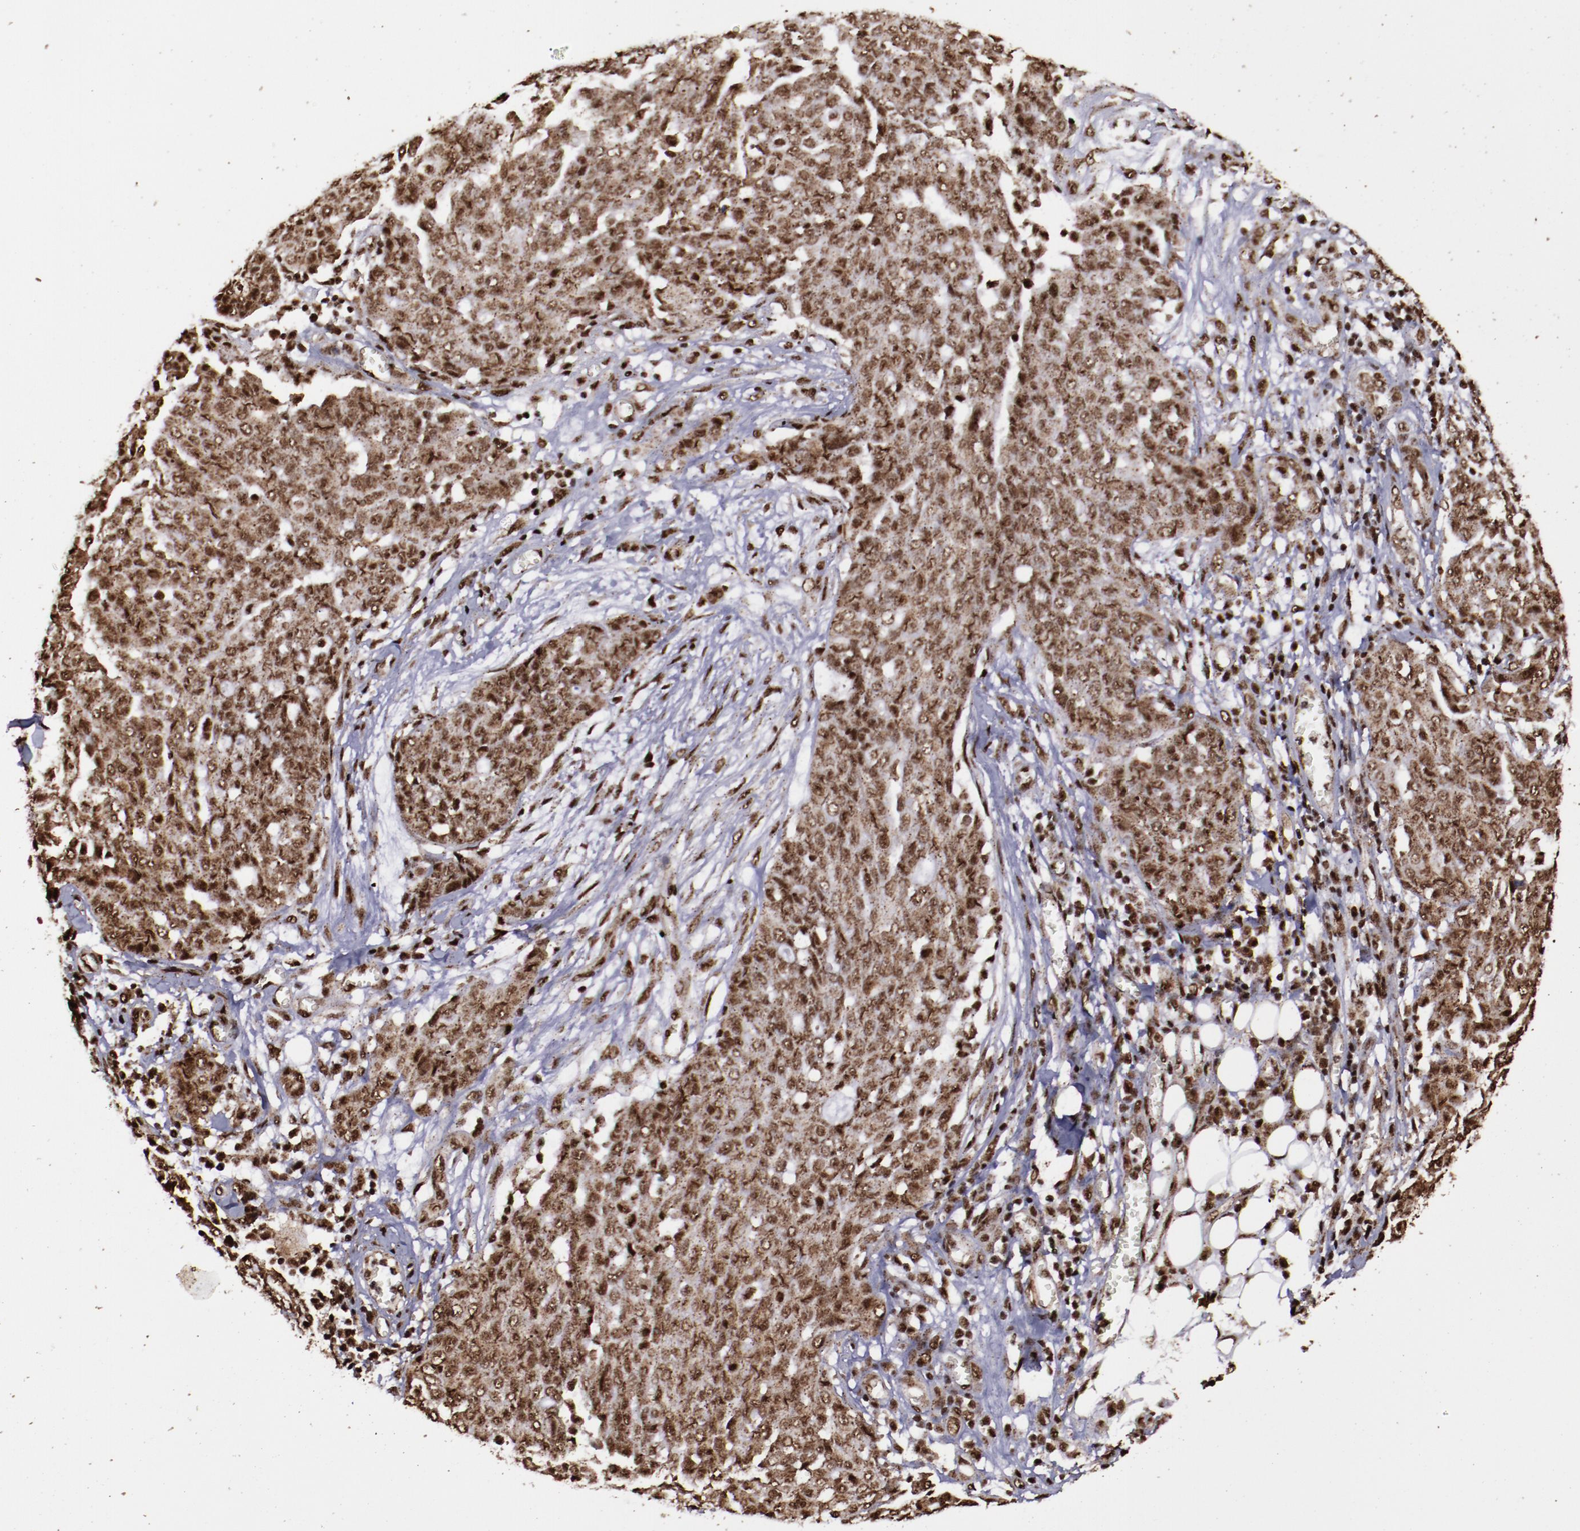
{"staining": {"intensity": "moderate", "quantity": ">75%", "location": "nuclear"}, "tissue": "ovarian cancer", "cell_type": "Tumor cells", "image_type": "cancer", "snomed": [{"axis": "morphology", "description": "Cystadenocarcinoma, serous, NOS"}, {"axis": "topography", "description": "Soft tissue"}, {"axis": "topography", "description": "Ovary"}], "caption": "Immunohistochemical staining of human serous cystadenocarcinoma (ovarian) exhibits medium levels of moderate nuclear expression in approximately >75% of tumor cells.", "gene": "SNW1", "patient": {"sex": "female", "age": 57}}